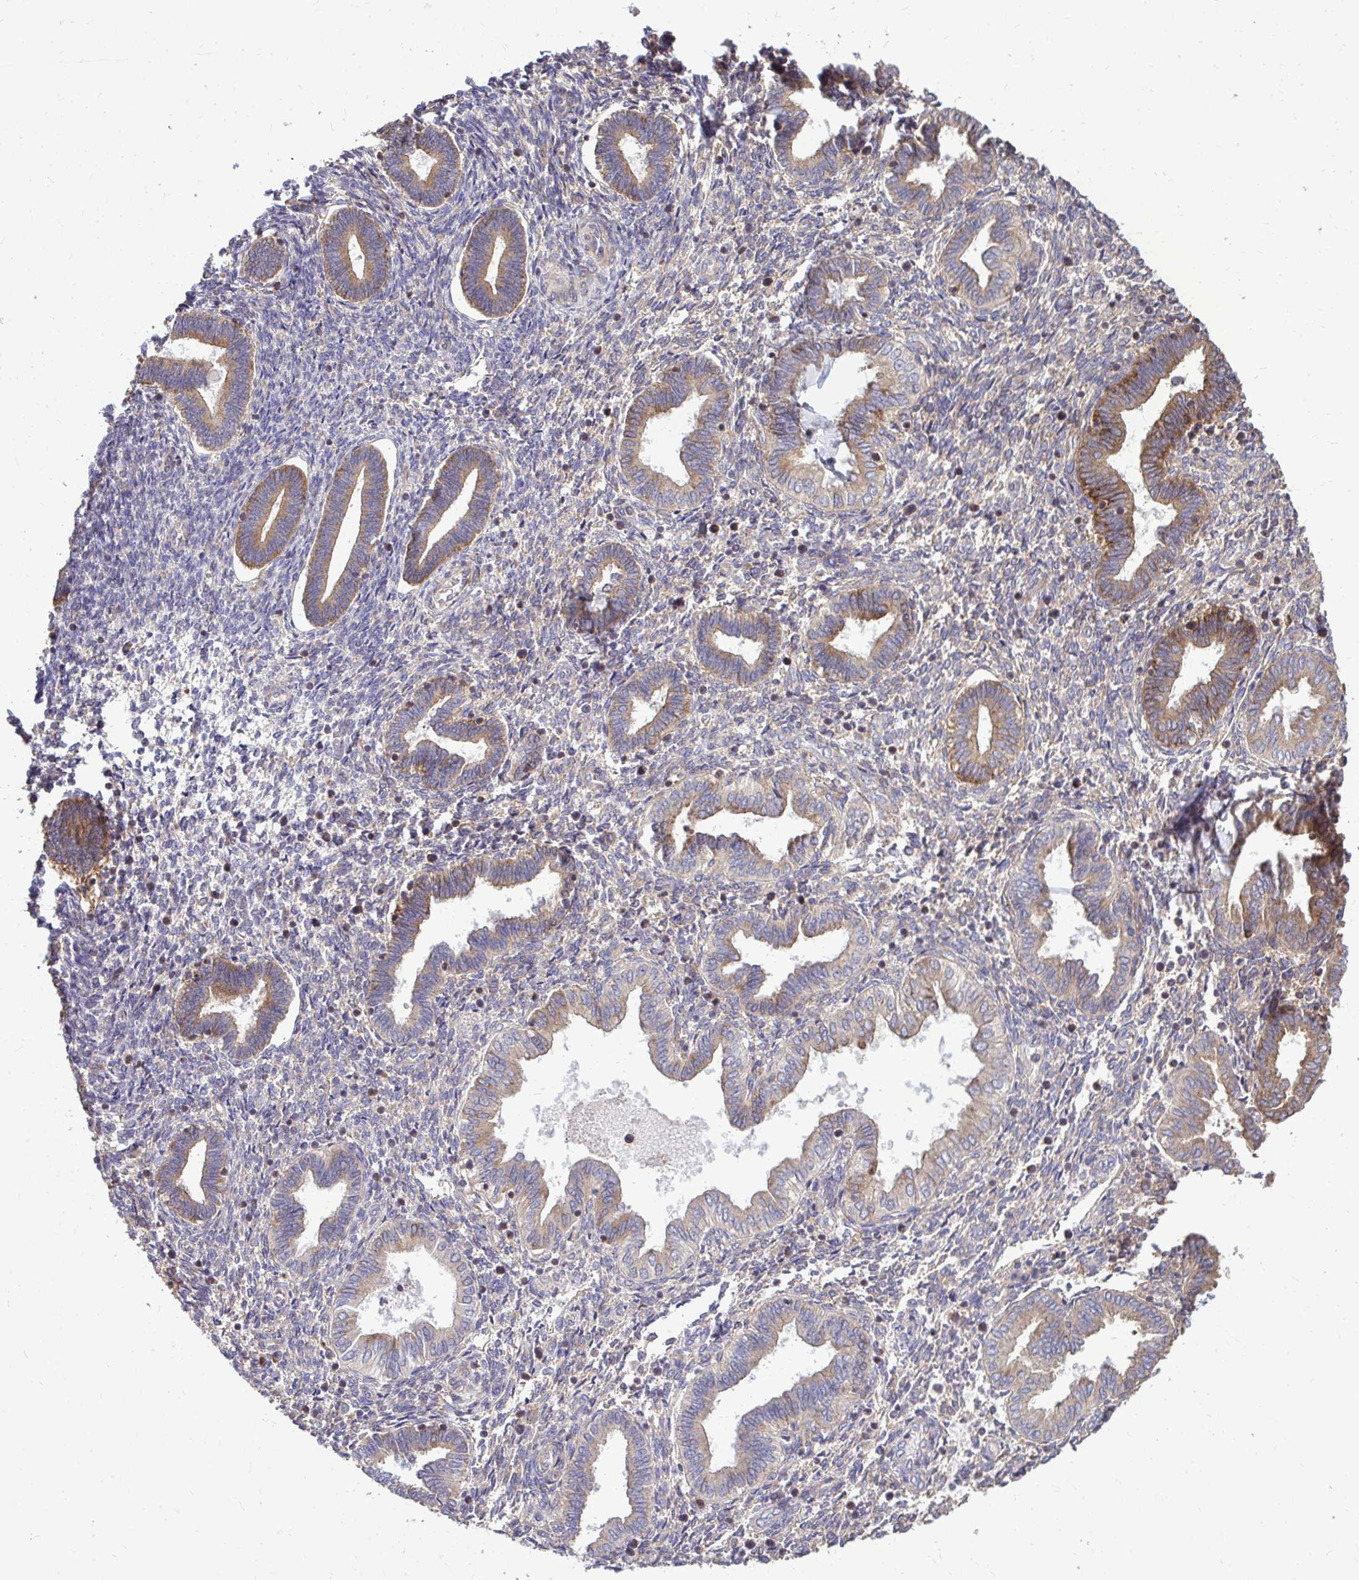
{"staining": {"intensity": "moderate", "quantity": "25%-75%", "location": "cytoplasmic/membranous"}, "tissue": "endometrium", "cell_type": "Cells in endometrial stroma", "image_type": "normal", "snomed": [{"axis": "morphology", "description": "Normal tissue, NOS"}, {"axis": "topography", "description": "Endometrium"}], "caption": "Normal endometrium shows moderate cytoplasmic/membranous positivity in about 25%-75% of cells in endometrial stroma, visualized by immunohistochemistry.", "gene": "FMR1", "patient": {"sex": "female", "age": 42}}